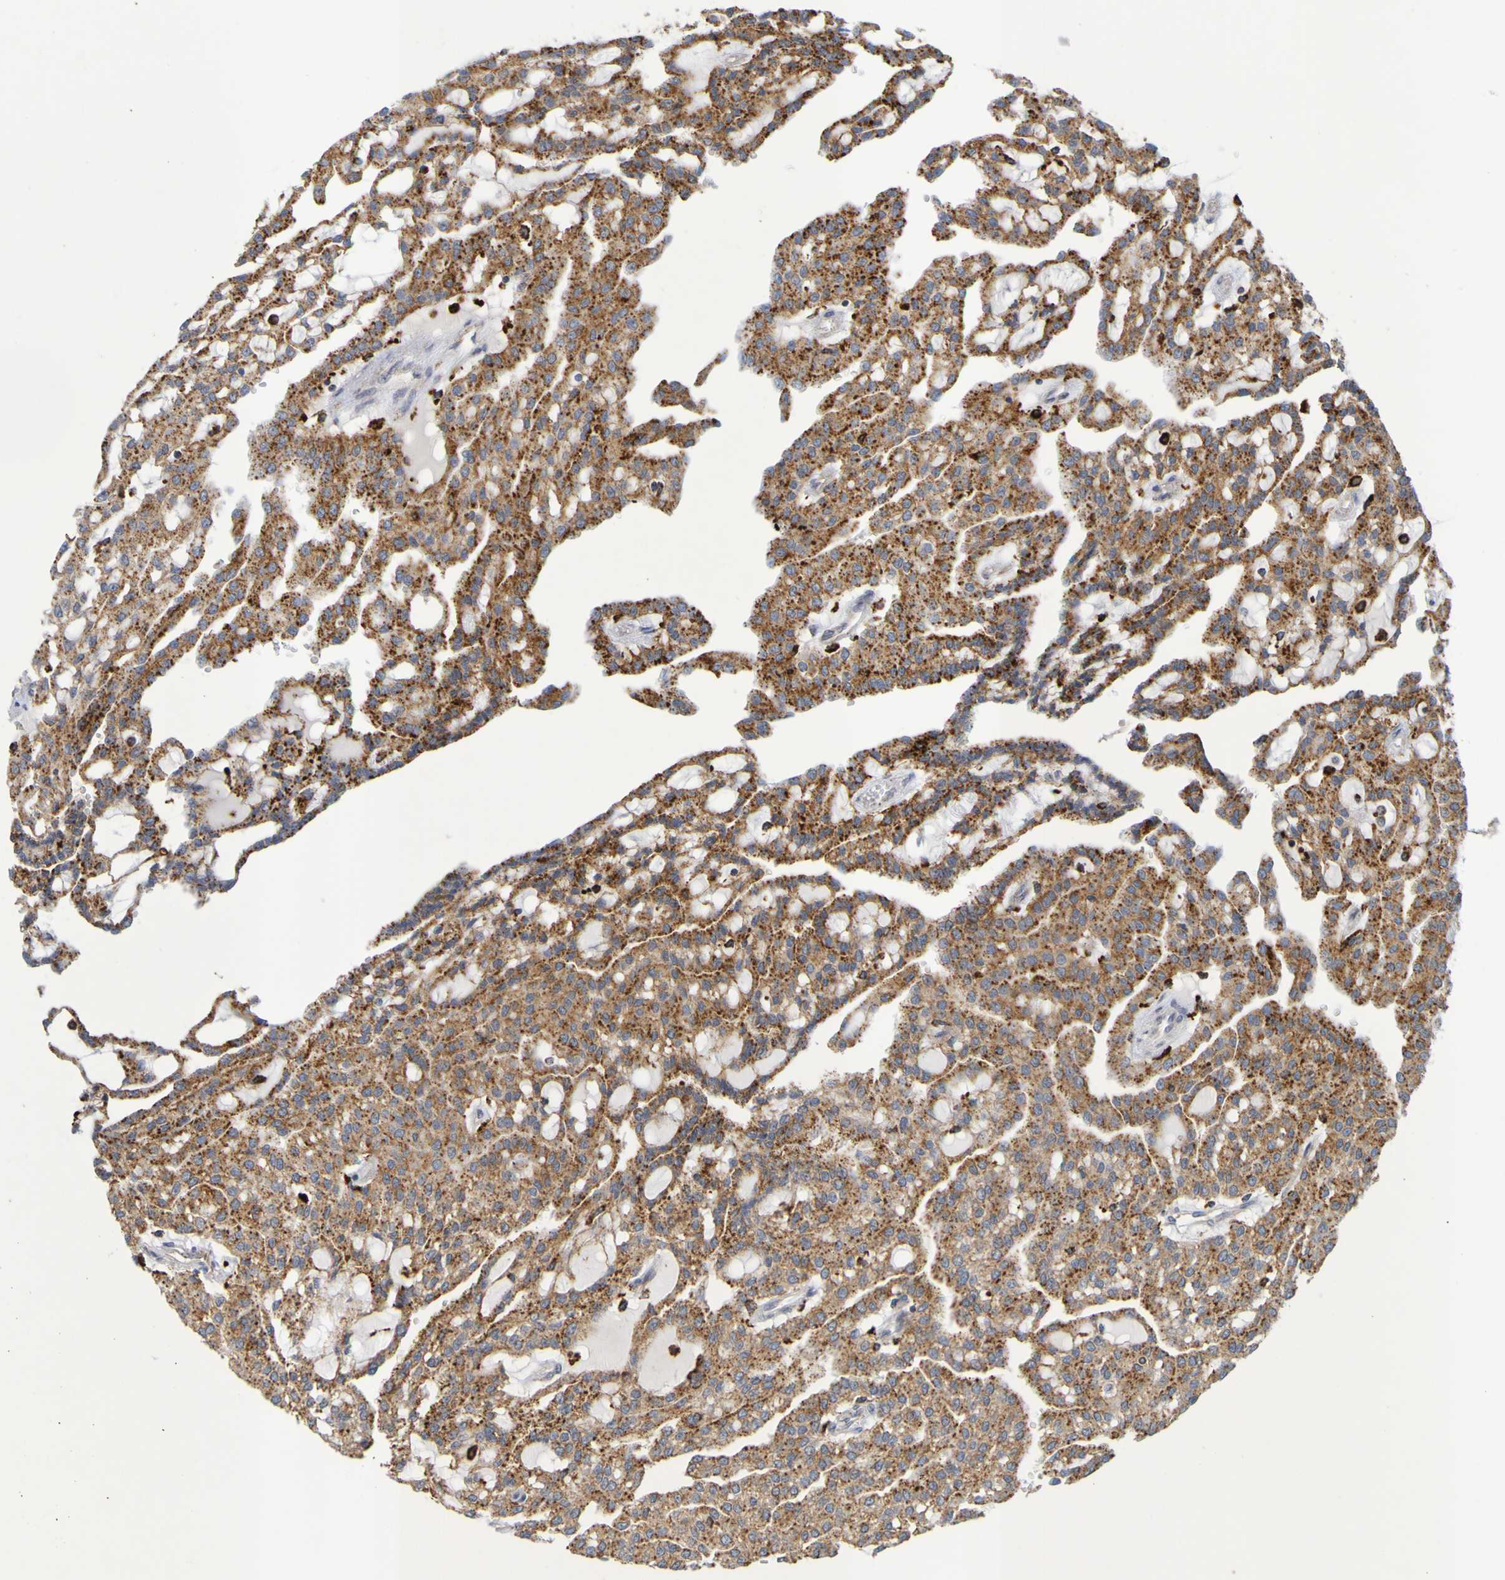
{"staining": {"intensity": "moderate", "quantity": ">75%", "location": "cytoplasmic/membranous"}, "tissue": "renal cancer", "cell_type": "Tumor cells", "image_type": "cancer", "snomed": [{"axis": "morphology", "description": "Adenocarcinoma, NOS"}, {"axis": "topography", "description": "Kidney"}], "caption": "This image shows immunohistochemistry (IHC) staining of human renal cancer (adenocarcinoma), with medium moderate cytoplasmic/membranous staining in approximately >75% of tumor cells.", "gene": "TPH1", "patient": {"sex": "male", "age": 63}}